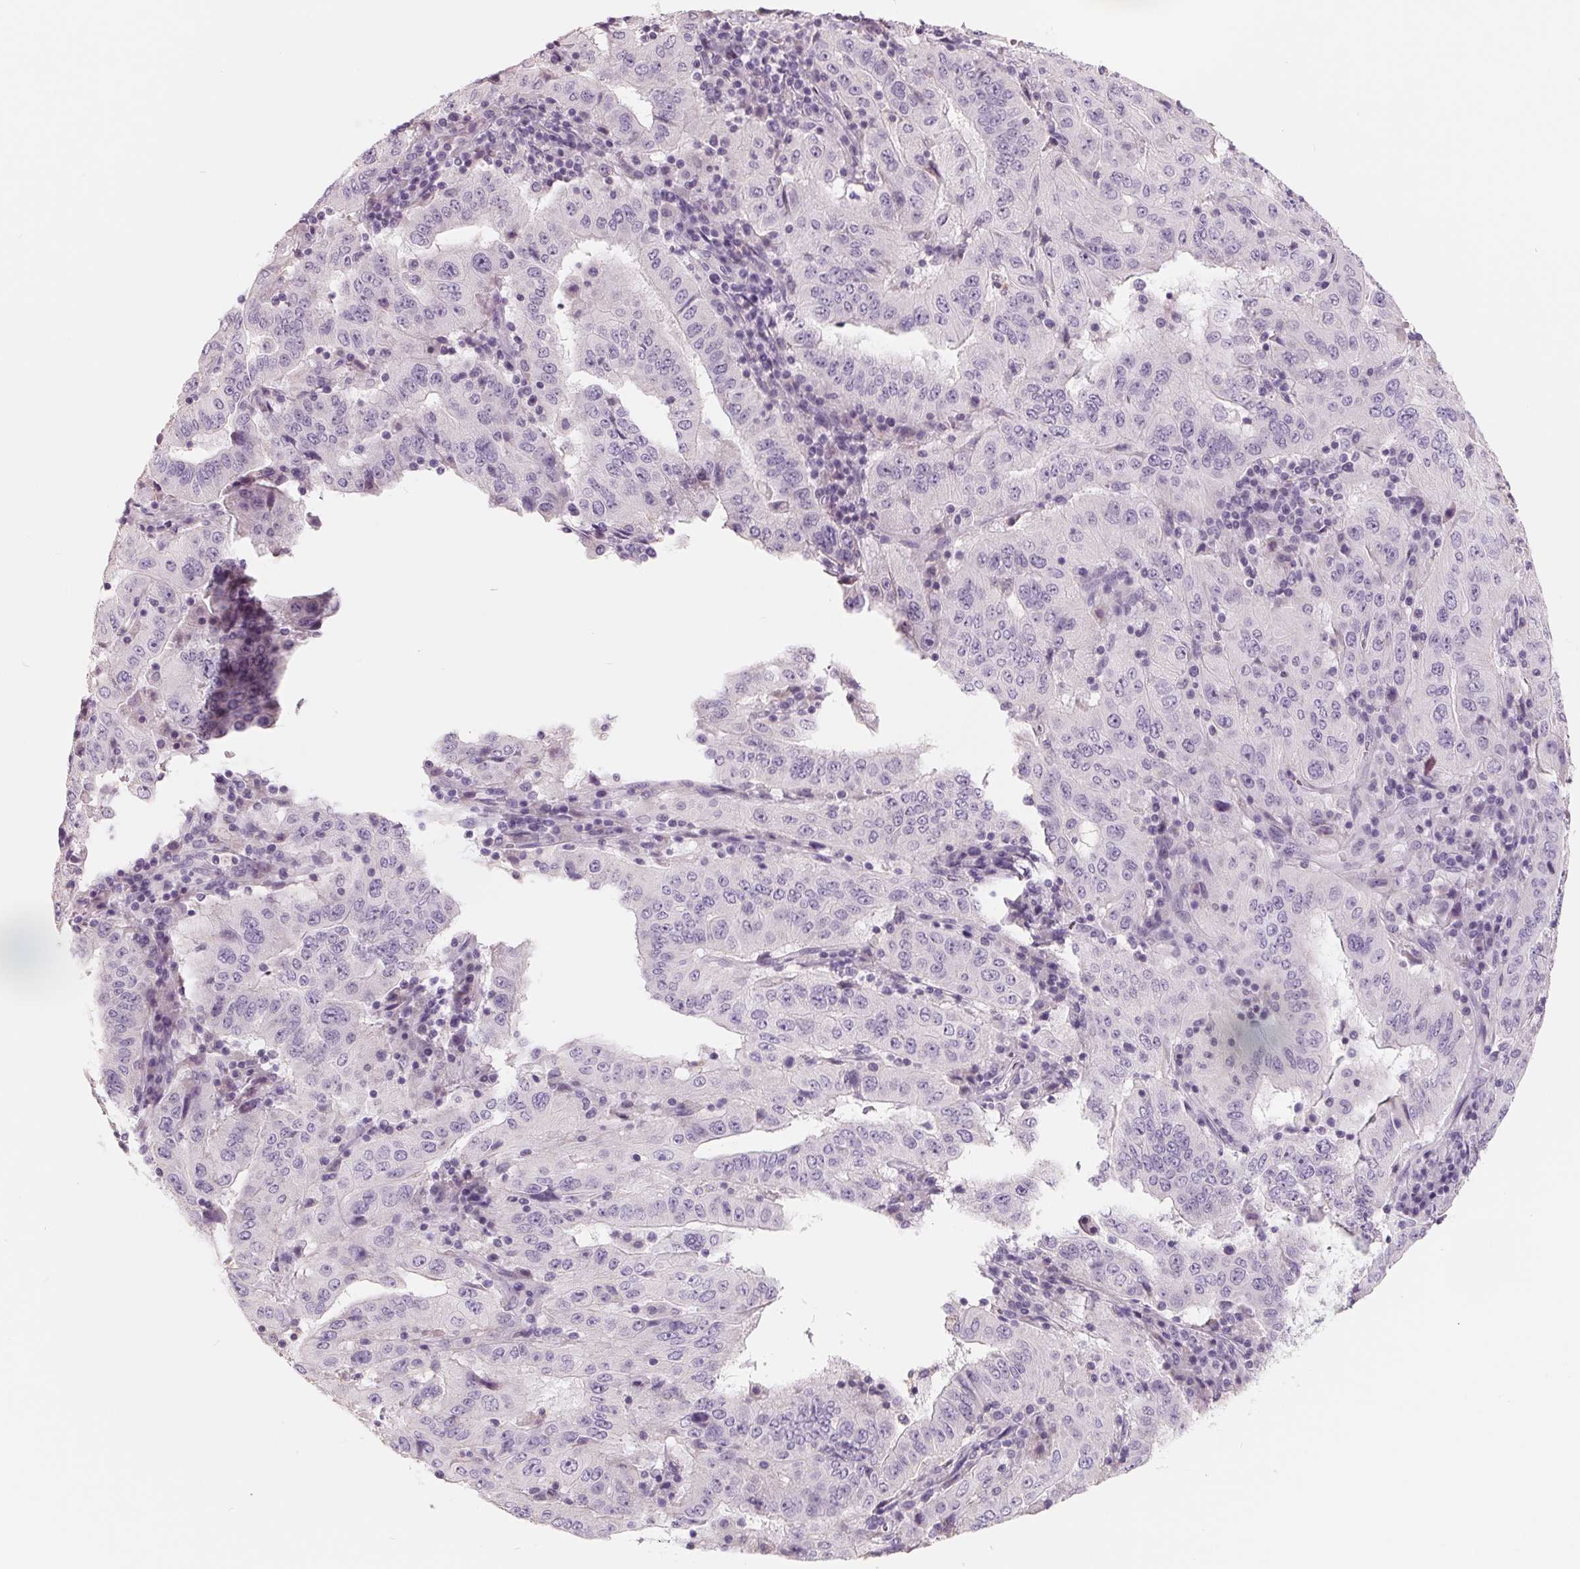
{"staining": {"intensity": "negative", "quantity": "none", "location": "none"}, "tissue": "pancreatic cancer", "cell_type": "Tumor cells", "image_type": "cancer", "snomed": [{"axis": "morphology", "description": "Adenocarcinoma, NOS"}, {"axis": "topography", "description": "Pancreas"}], "caption": "An immunohistochemistry (IHC) photomicrograph of adenocarcinoma (pancreatic) is shown. There is no staining in tumor cells of adenocarcinoma (pancreatic).", "gene": "FTCD", "patient": {"sex": "male", "age": 63}}